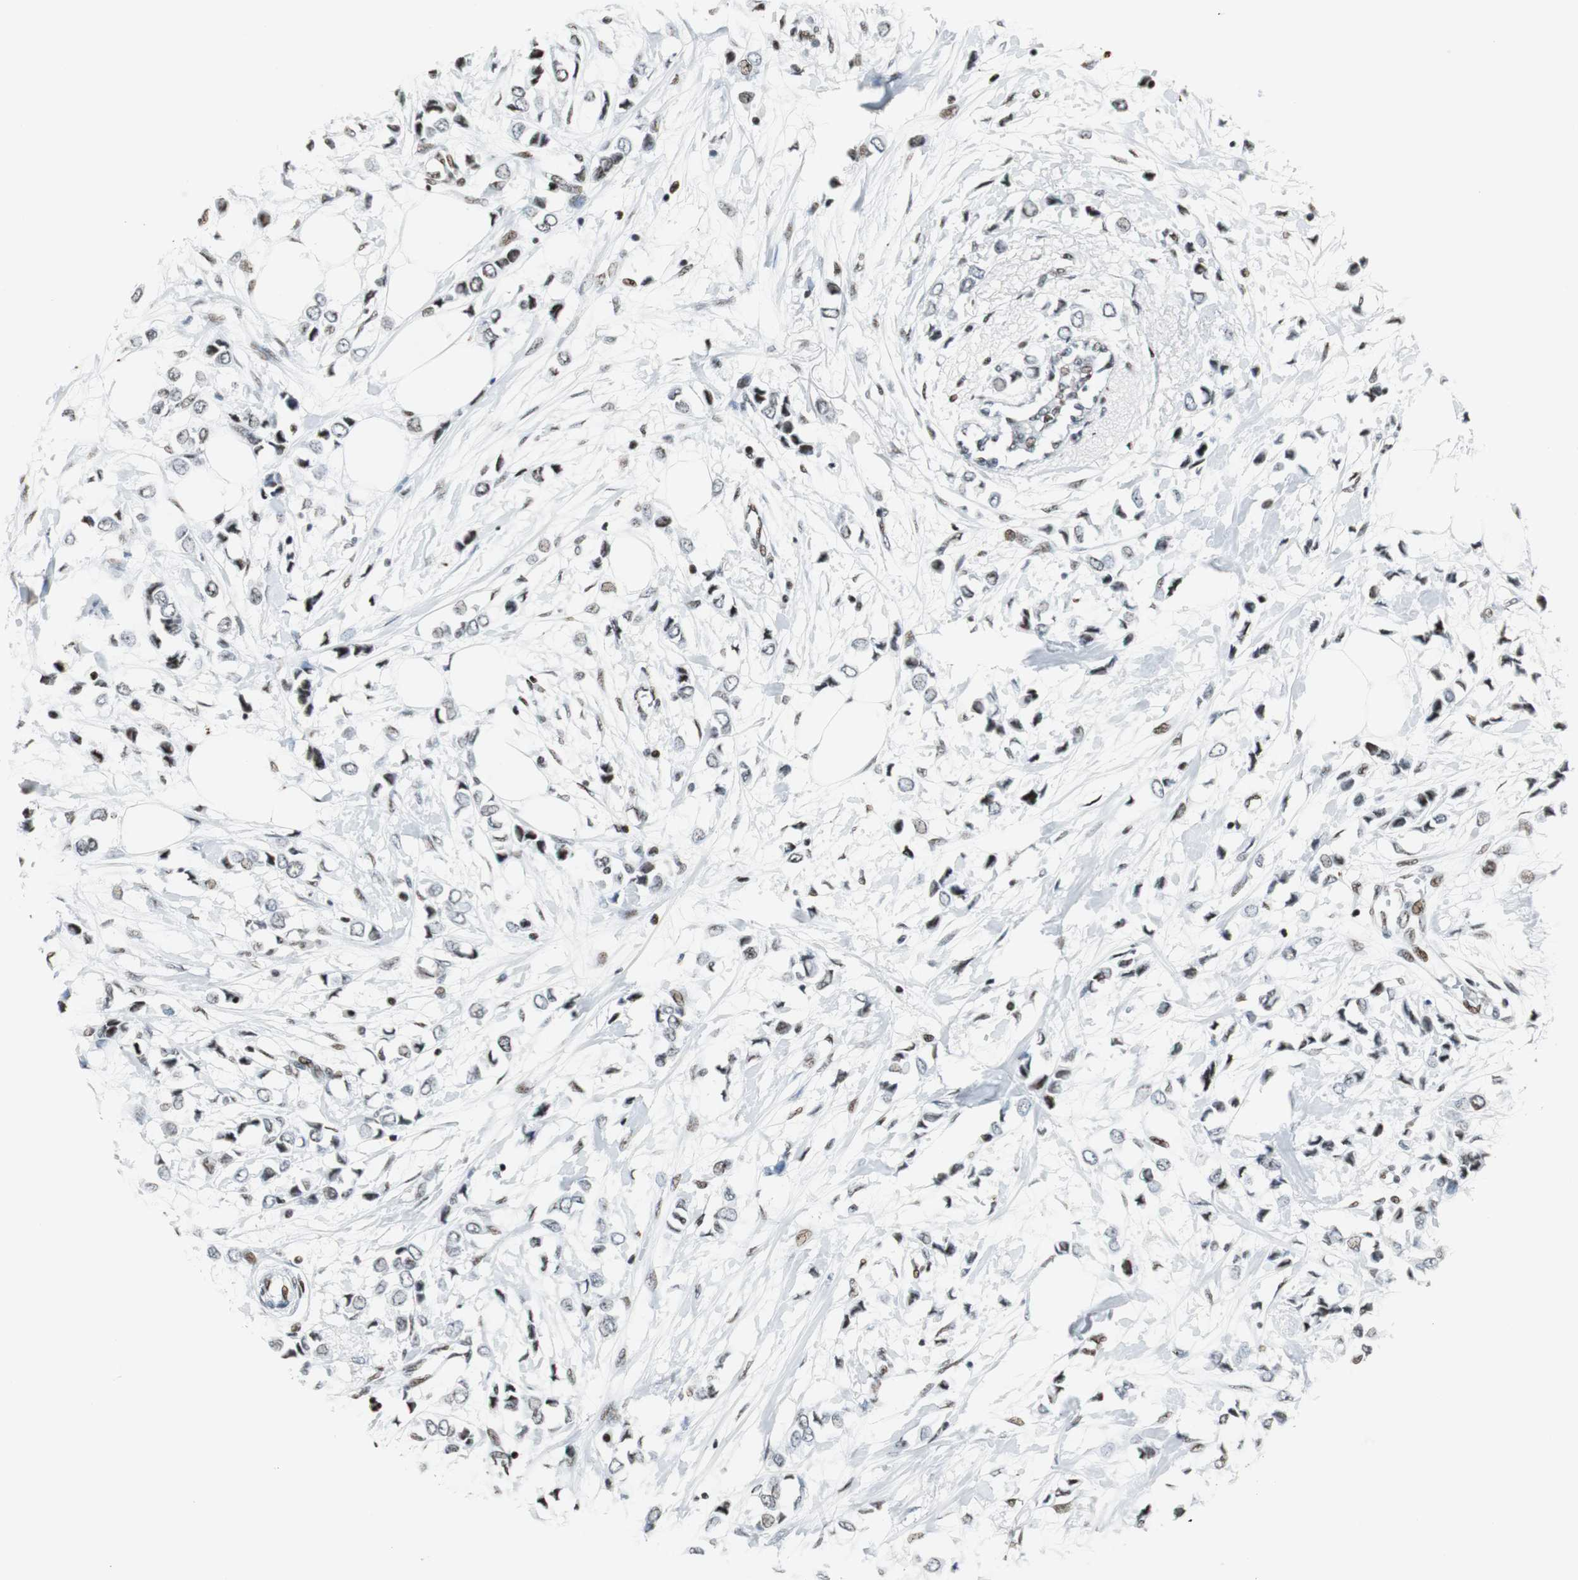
{"staining": {"intensity": "weak", "quantity": "<25%", "location": "nuclear"}, "tissue": "breast cancer", "cell_type": "Tumor cells", "image_type": "cancer", "snomed": [{"axis": "morphology", "description": "Lobular carcinoma"}, {"axis": "topography", "description": "Breast"}], "caption": "Tumor cells are negative for protein expression in human lobular carcinoma (breast). (Brightfield microscopy of DAB (3,3'-diaminobenzidine) immunohistochemistry at high magnification).", "gene": "RBBP4", "patient": {"sex": "female", "age": 51}}